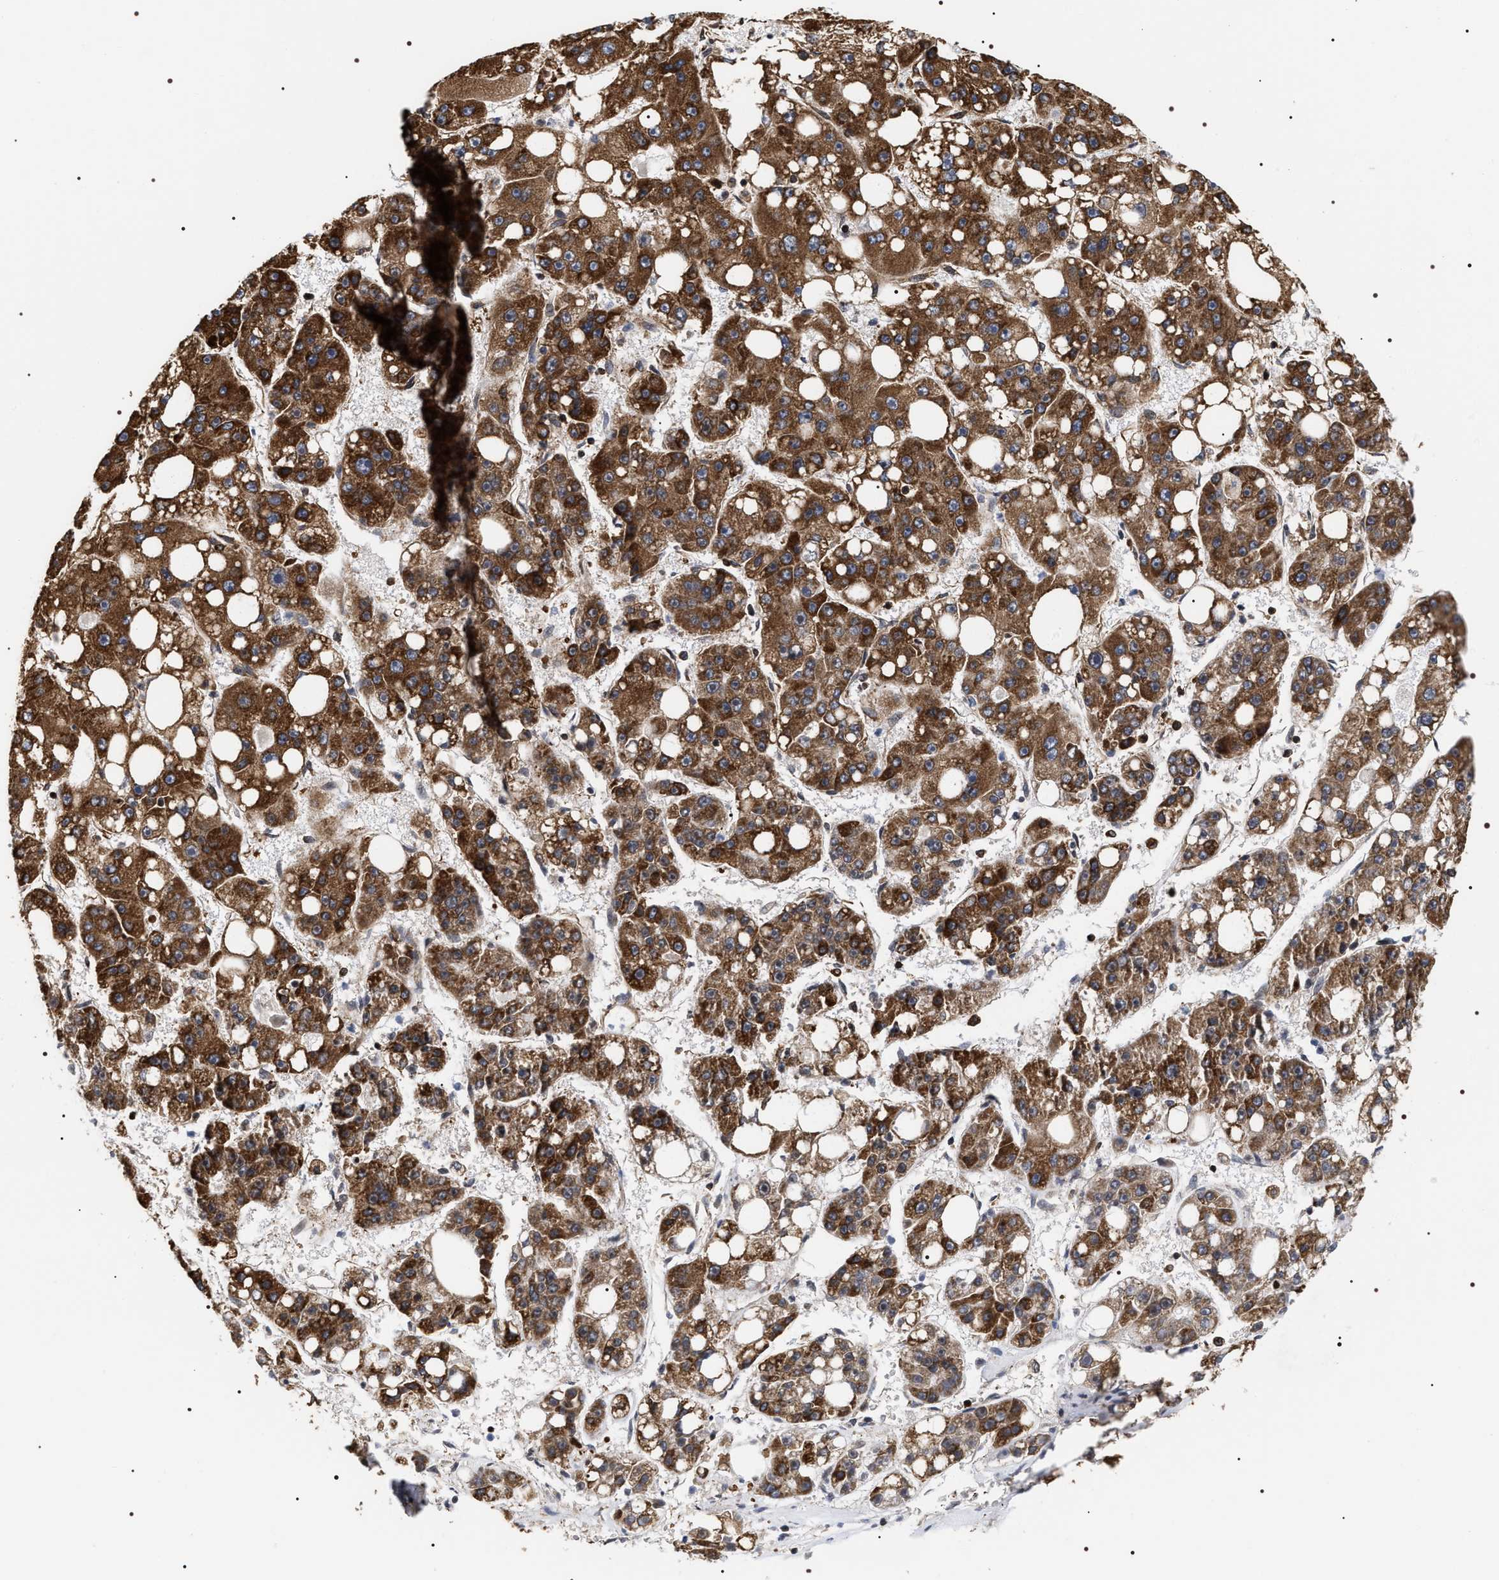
{"staining": {"intensity": "strong", "quantity": ">75%", "location": "cytoplasmic/membranous"}, "tissue": "liver cancer", "cell_type": "Tumor cells", "image_type": "cancer", "snomed": [{"axis": "morphology", "description": "Carcinoma, Hepatocellular, NOS"}, {"axis": "topography", "description": "Liver"}], "caption": "The histopathology image demonstrates a brown stain indicating the presence of a protein in the cytoplasmic/membranous of tumor cells in liver hepatocellular carcinoma.", "gene": "SERBP1", "patient": {"sex": "female", "age": 61}}